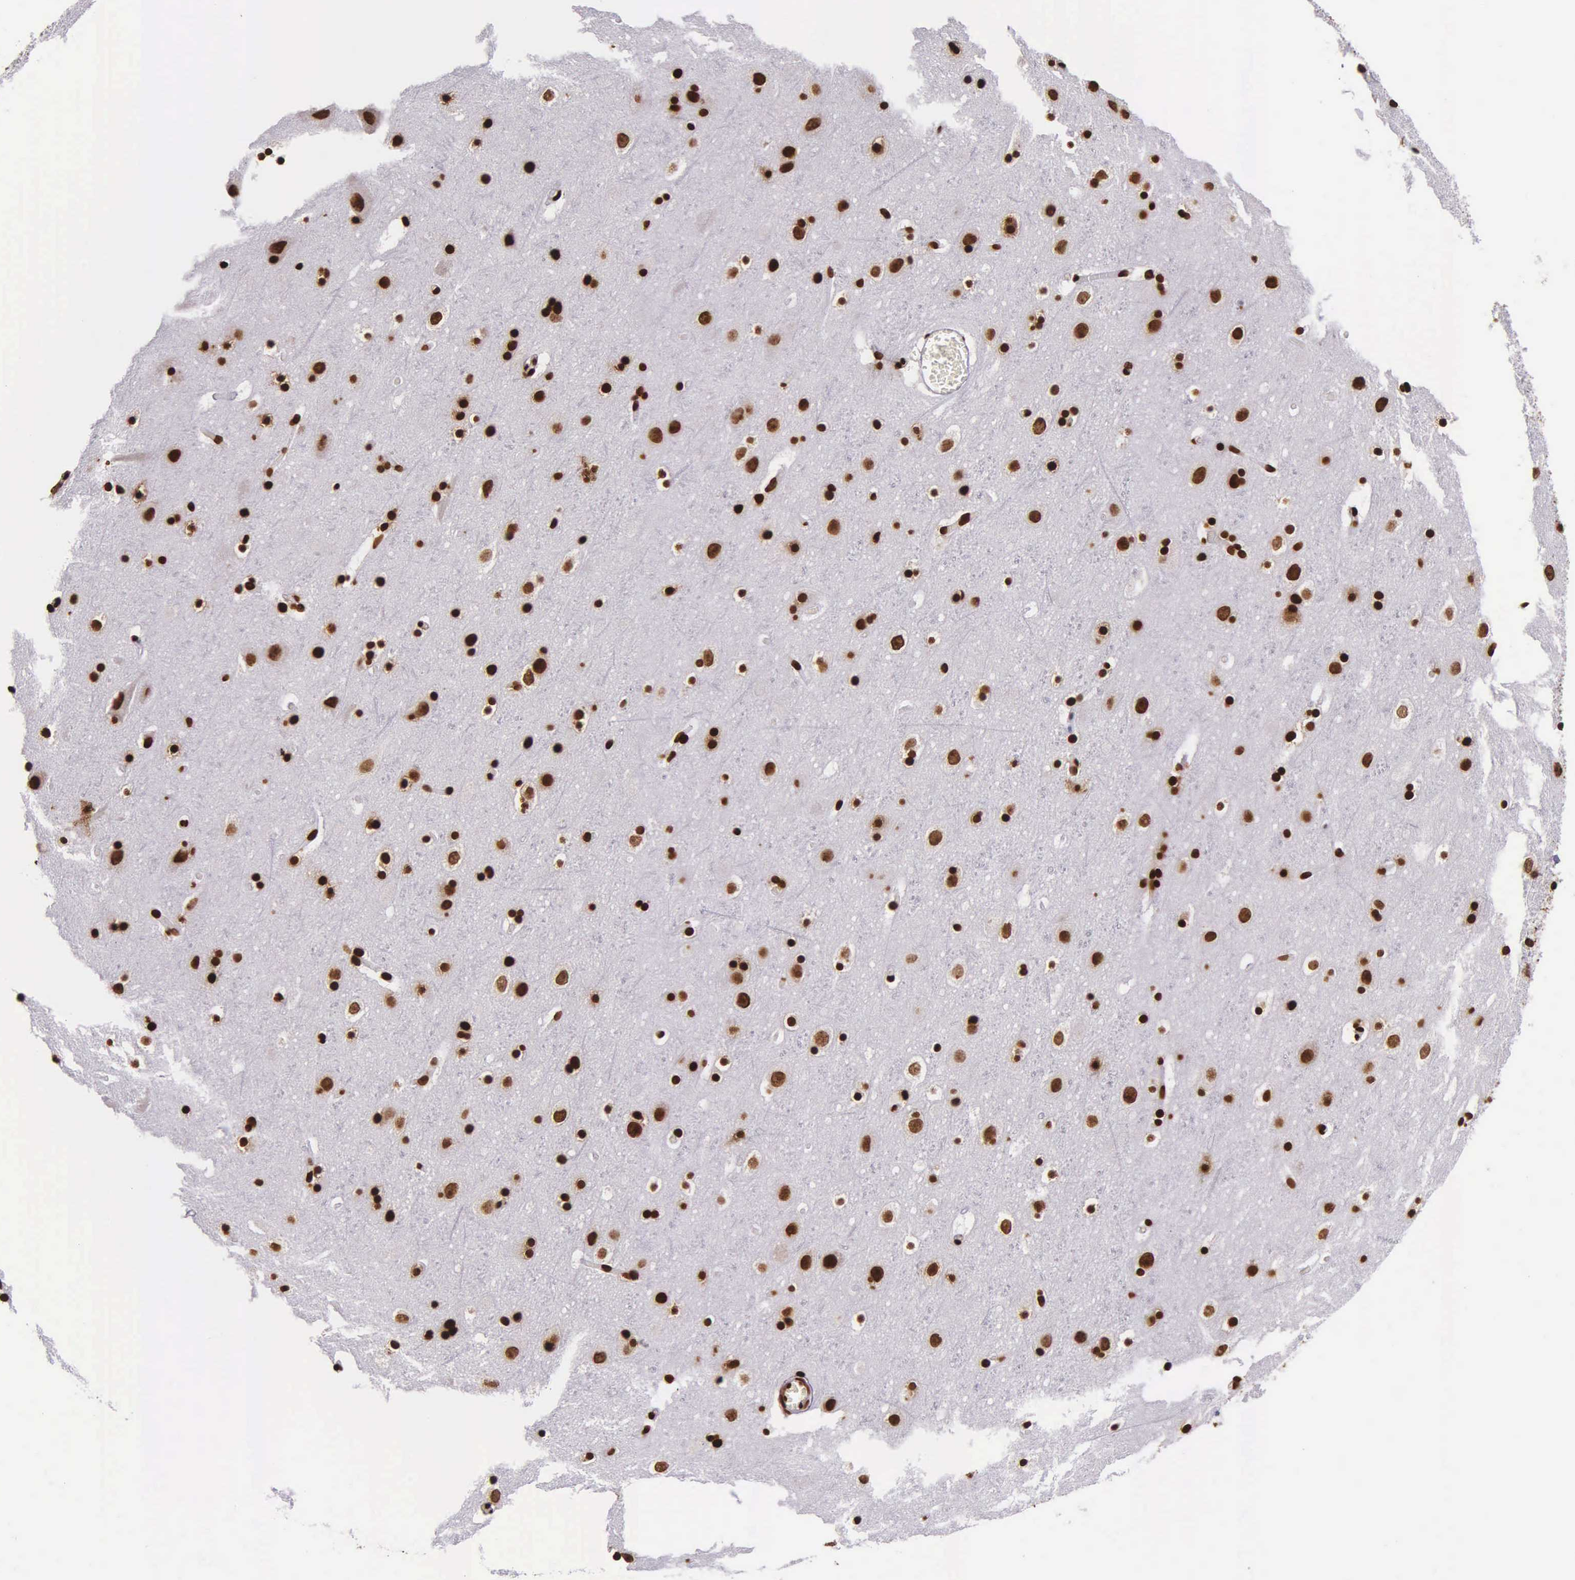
{"staining": {"intensity": "strong", "quantity": ">75%", "location": "nuclear"}, "tissue": "cerebral cortex", "cell_type": "Endothelial cells", "image_type": "normal", "snomed": [{"axis": "morphology", "description": "Normal tissue, NOS"}, {"axis": "topography", "description": "Cerebral cortex"}], "caption": "The photomicrograph demonstrates immunohistochemical staining of unremarkable cerebral cortex. There is strong nuclear staining is present in approximately >75% of endothelial cells. The protein of interest is stained brown, and the nuclei are stained in blue (DAB IHC with brightfield microscopy, high magnification).", "gene": "H1", "patient": {"sex": "male", "age": 45}}